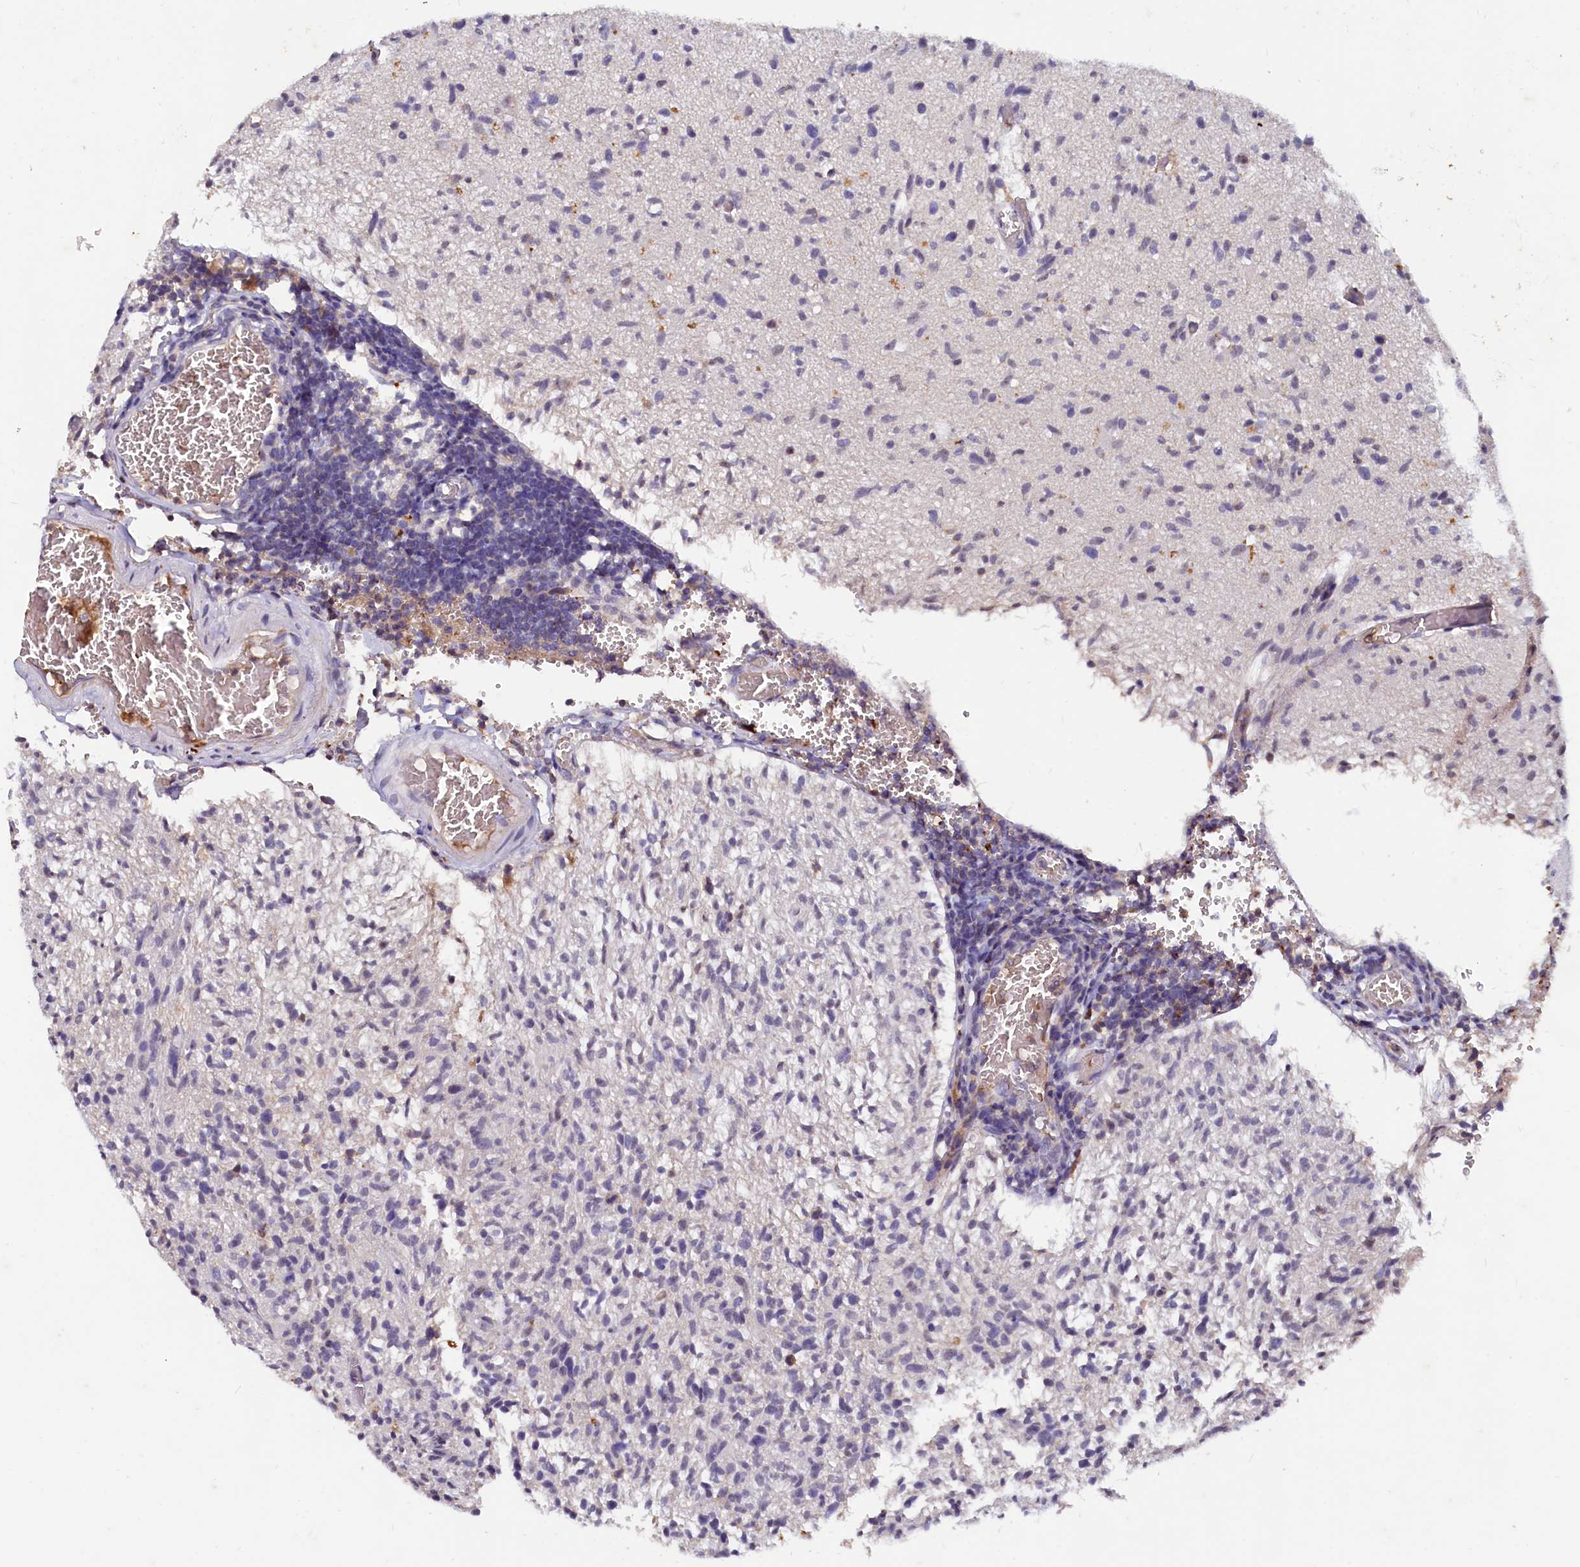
{"staining": {"intensity": "negative", "quantity": "none", "location": "none"}, "tissue": "glioma", "cell_type": "Tumor cells", "image_type": "cancer", "snomed": [{"axis": "morphology", "description": "Glioma, malignant, High grade"}, {"axis": "topography", "description": "Brain"}], "caption": "Tumor cells are negative for protein expression in human glioma. (DAB (3,3'-diaminobenzidine) immunohistochemistry (IHC), high magnification).", "gene": "CSTPP1", "patient": {"sex": "female", "age": 57}}